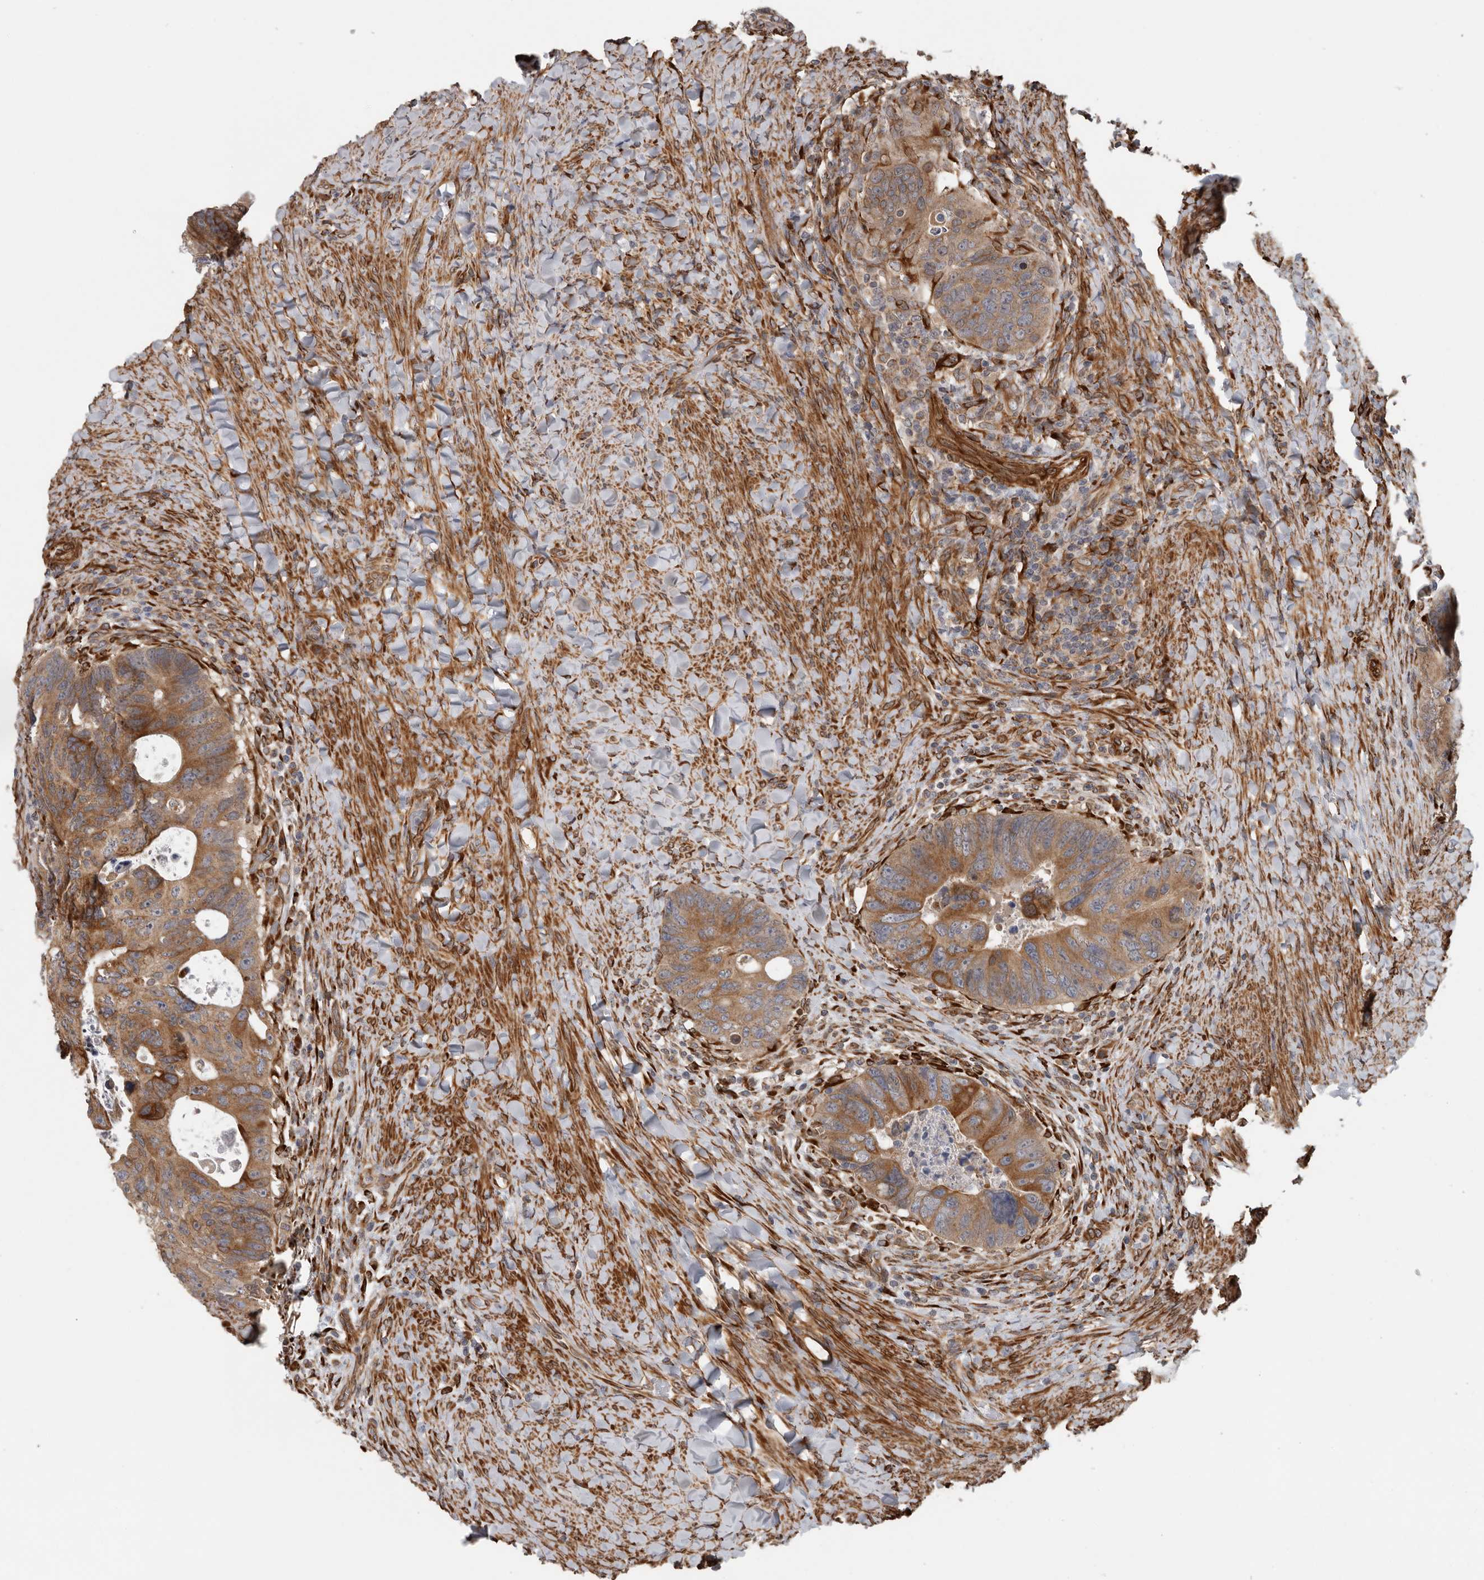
{"staining": {"intensity": "moderate", "quantity": ">75%", "location": "cytoplasmic/membranous"}, "tissue": "colorectal cancer", "cell_type": "Tumor cells", "image_type": "cancer", "snomed": [{"axis": "morphology", "description": "Adenocarcinoma, NOS"}, {"axis": "topography", "description": "Rectum"}], "caption": "This micrograph displays IHC staining of human colorectal adenocarcinoma, with medium moderate cytoplasmic/membranous positivity in approximately >75% of tumor cells.", "gene": "CEP350", "patient": {"sex": "male", "age": 59}}